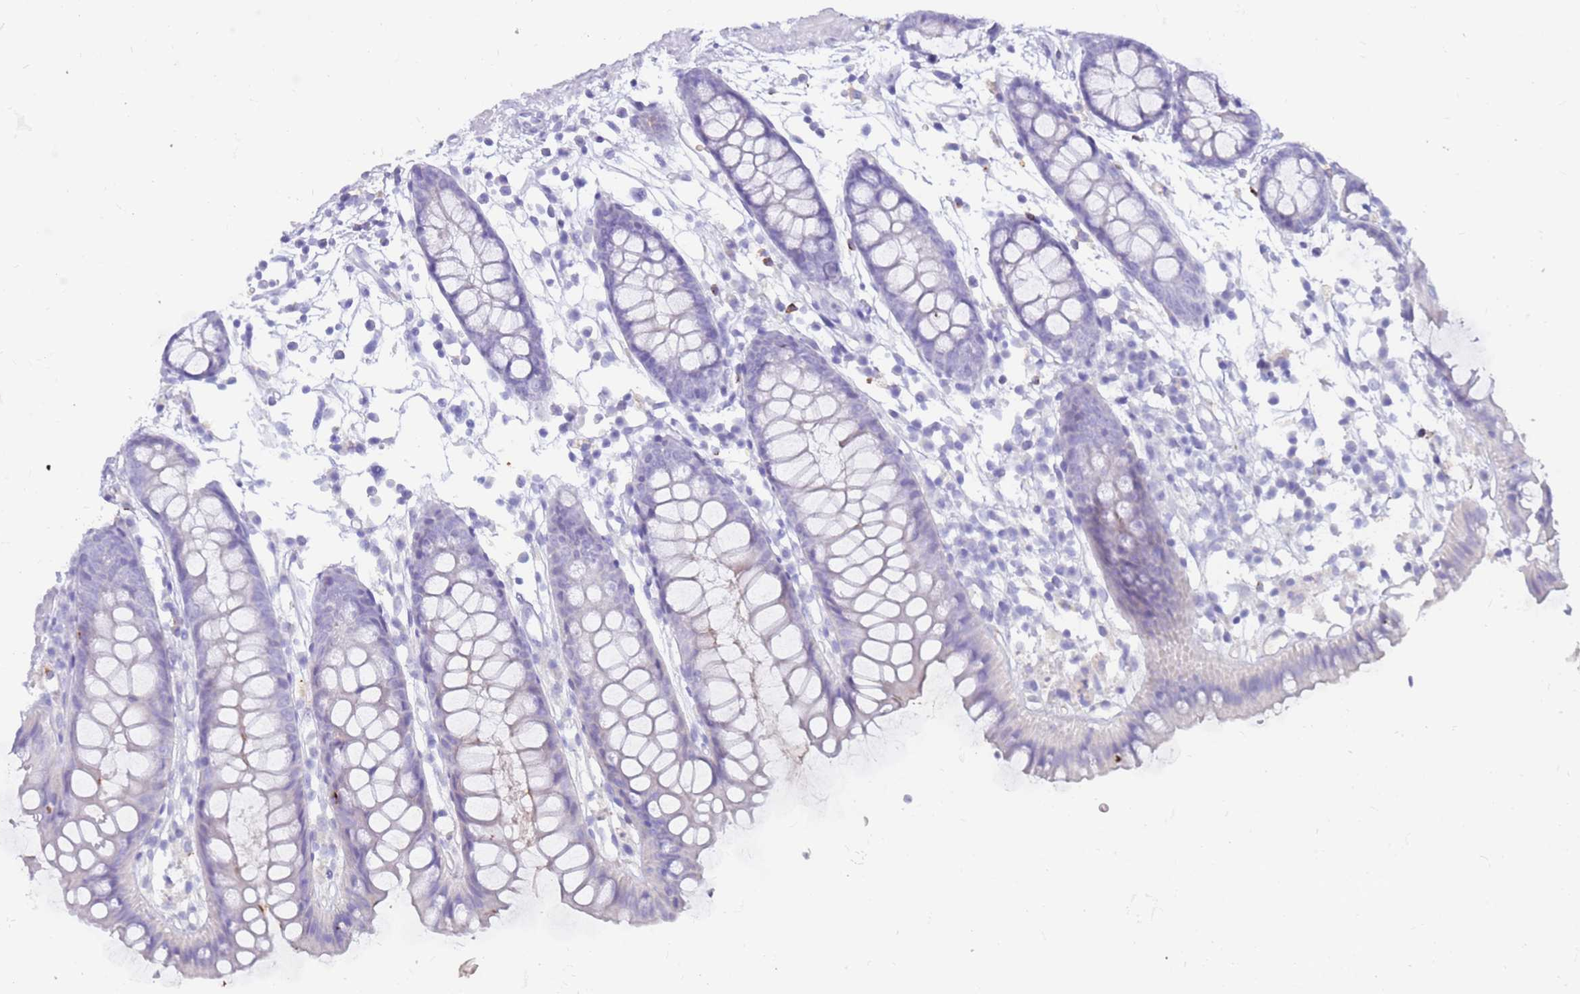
{"staining": {"intensity": "negative", "quantity": "none", "location": "none"}, "tissue": "colon", "cell_type": "Endothelial cells", "image_type": "normal", "snomed": [{"axis": "morphology", "description": "Normal tissue, NOS"}, {"axis": "topography", "description": "Colon"}], "caption": "Endothelial cells are negative for brown protein staining in normal colon. The staining was performed using DAB to visualize the protein expression in brown, while the nuclei were stained in blue with hematoxylin (Magnification: 20x).", "gene": "EVPLL", "patient": {"sex": "female", "age": 84}}